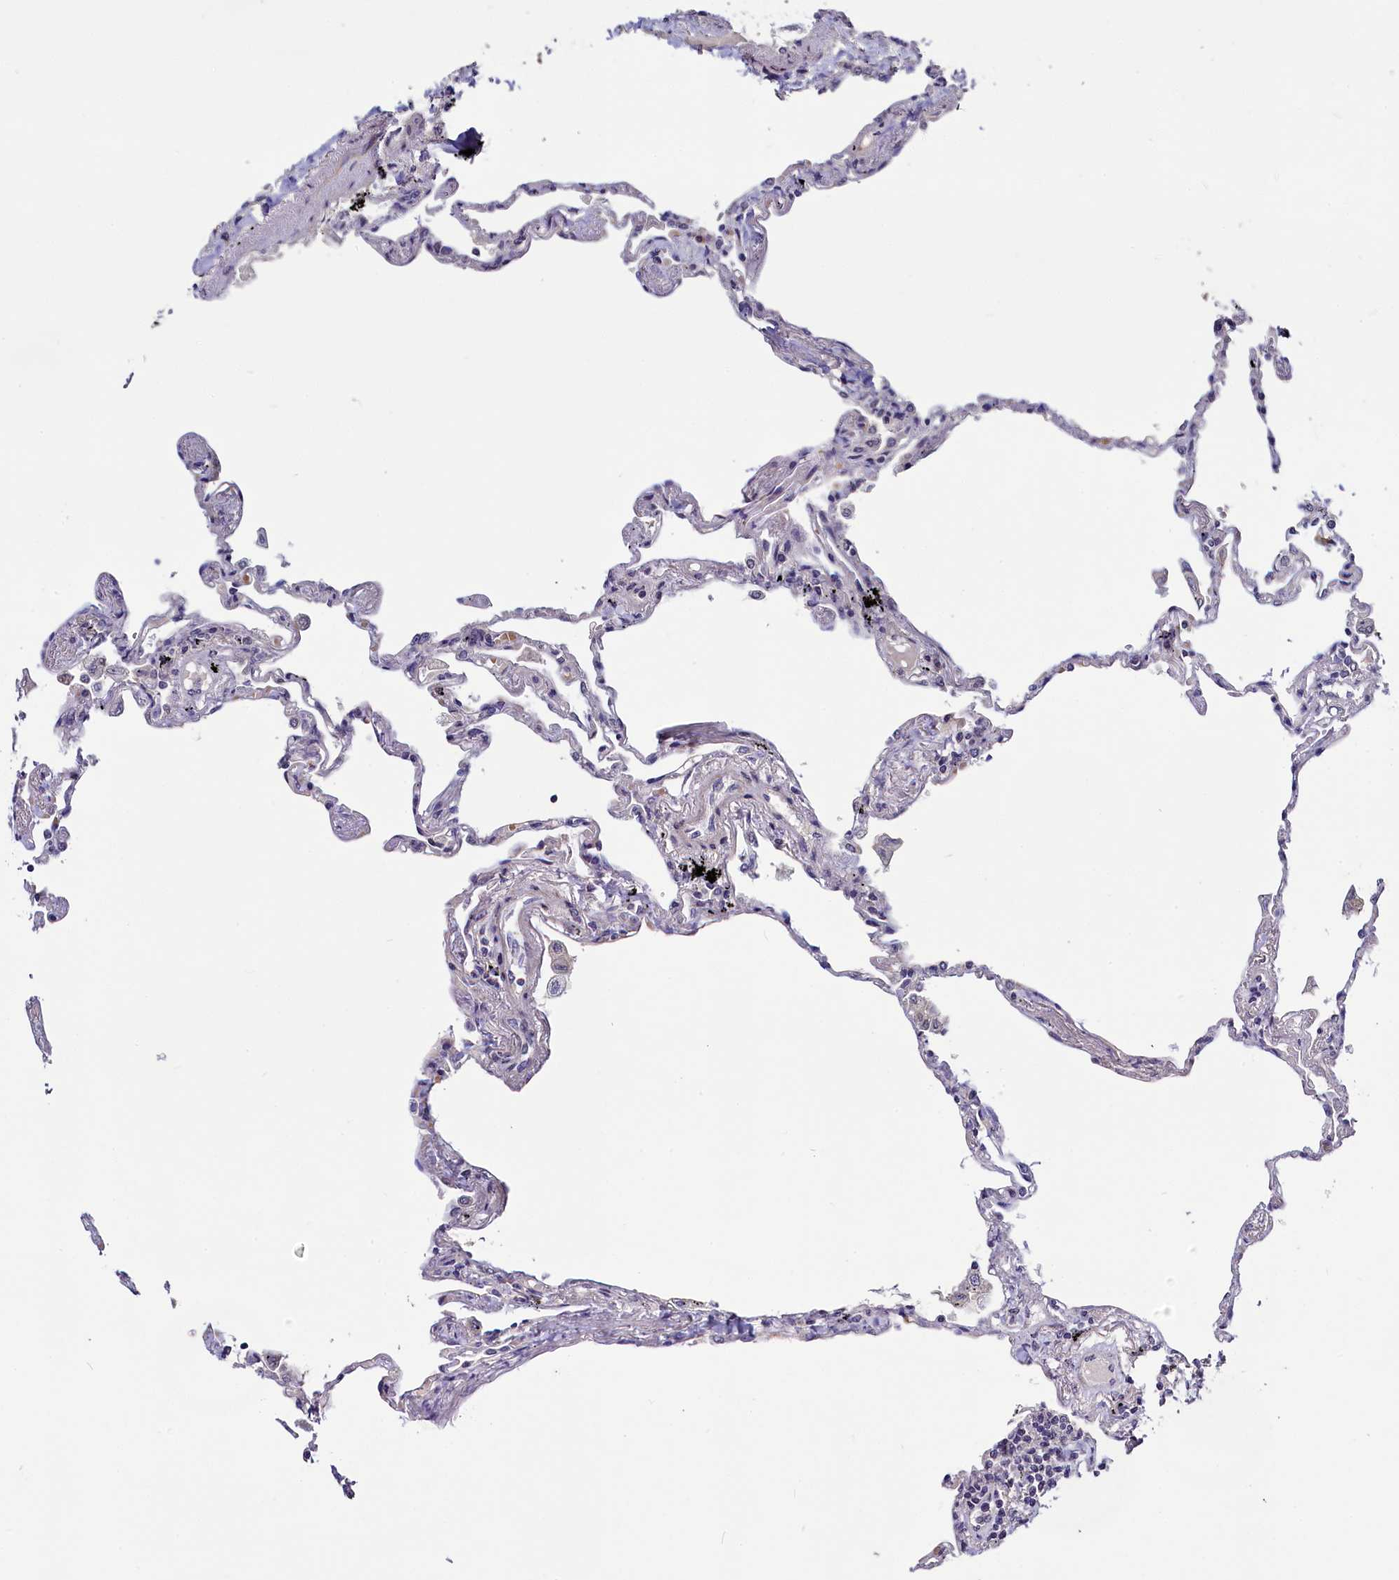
{"staining": {"intensity": "negative", "quantity": "none", "location": "none"}, "tissue": "lung", "cell_type": "Alveolar cells", "image_type": "normal", "snomed": [{"axis": "morphology", "description": "Normal tissue, NOS"}, {"axis": "topography", "description": "Lung"}], "caption": "High power microscopy histopathology image of an IHC micrograph of benign lung, revealing no significant positivity in alveolar cells. Nuclei are stained in blue.", "gene": "SLC39A6", "patient": {"sex": "female", "age": 67}}